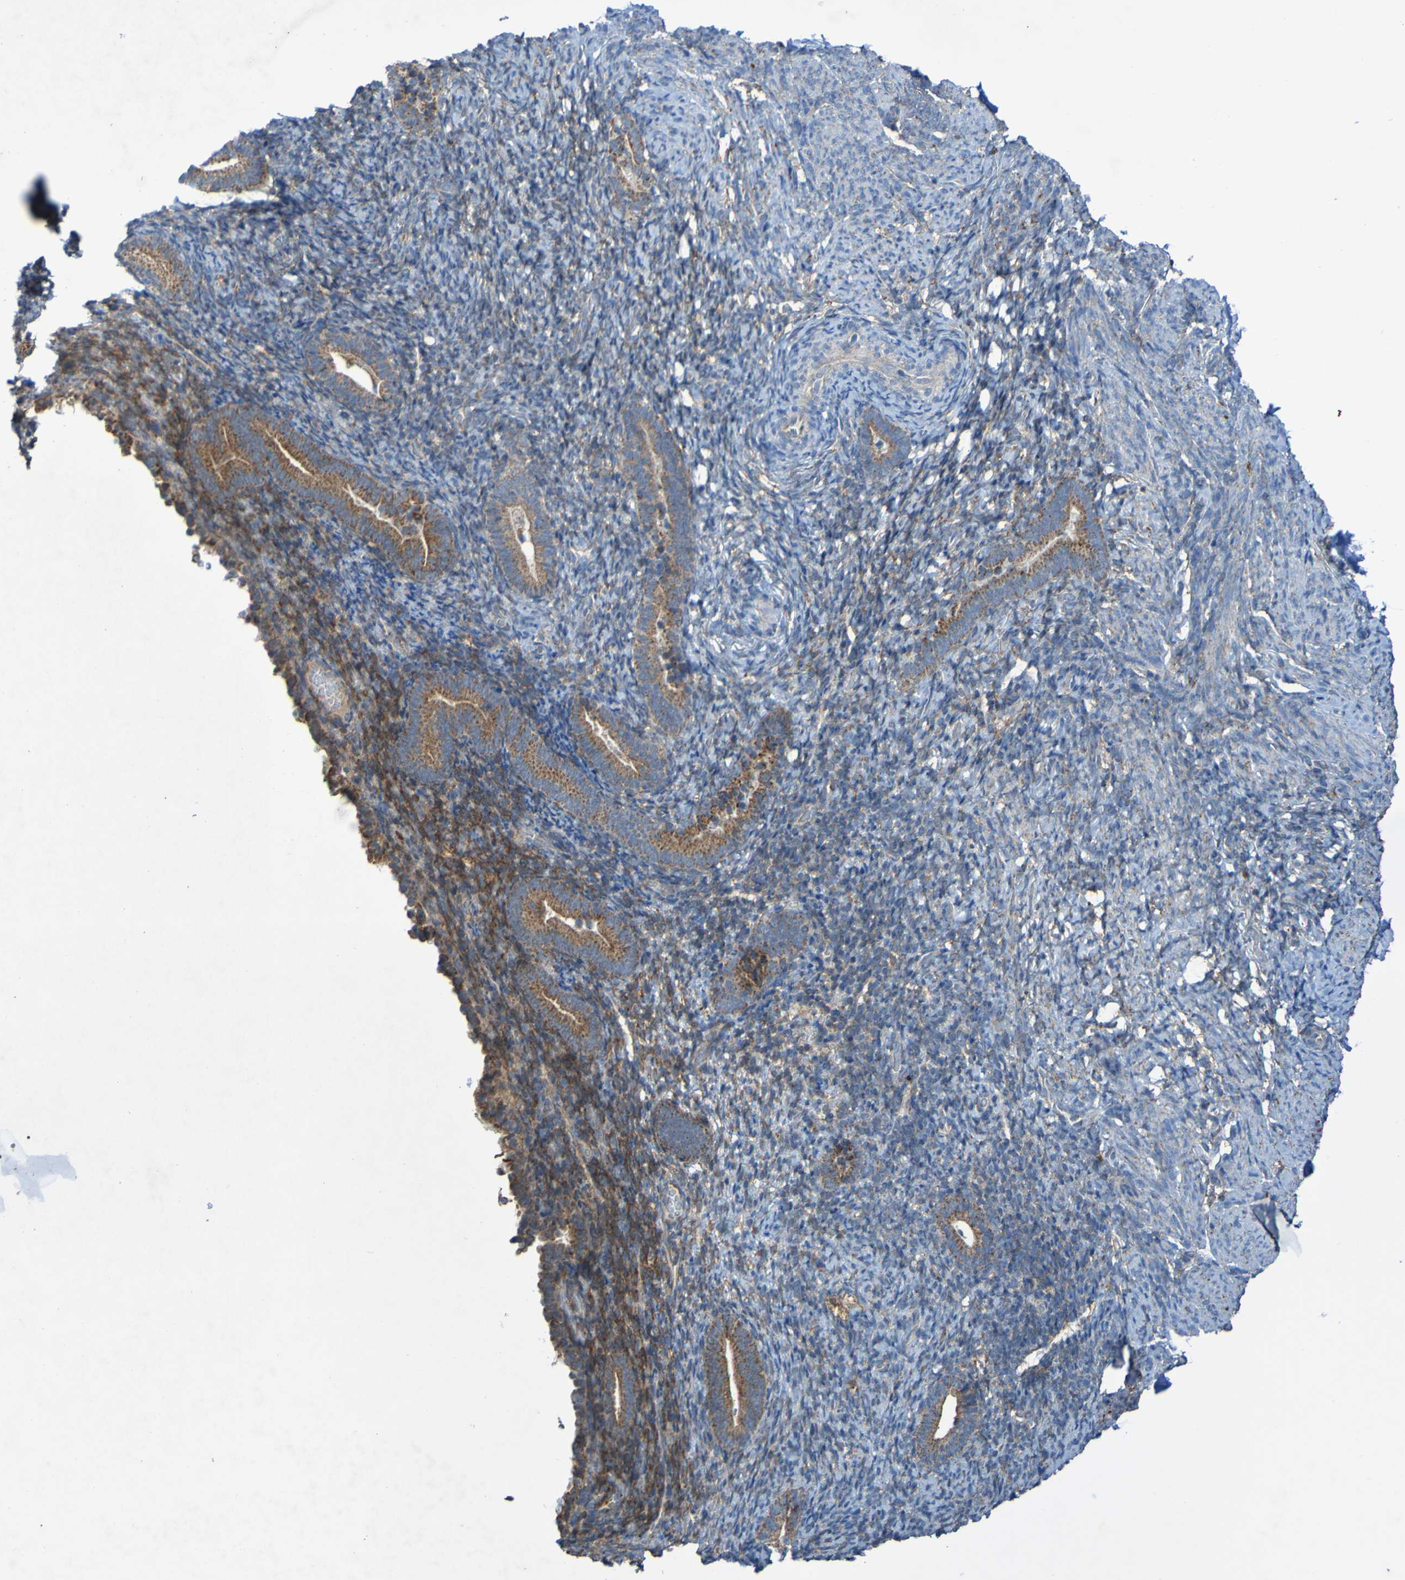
{"staining": {"intensity": "moderate", "quantity": "25%-75%", "location": "cytoplasmic/membranous"}, "tissue": "endometrium", "cell_type": "Cells in endometrial stroma", "image_type": "normal", "snomed": [{"axis": "morphology", "description": "Normal tissue, NOS"}, {"axis": "topography", "description": "Endometrium"}], "caption": "This histopathology image displays immunohistochemistry (IHC) staining of unremarkable endometrium, with medium moderate cytoplasmic/membranous positivity in about 25%-75% of cells in endometrial stroma.", "gene": "CCDC51", "patient": {"sex": "female", "age": 51}}